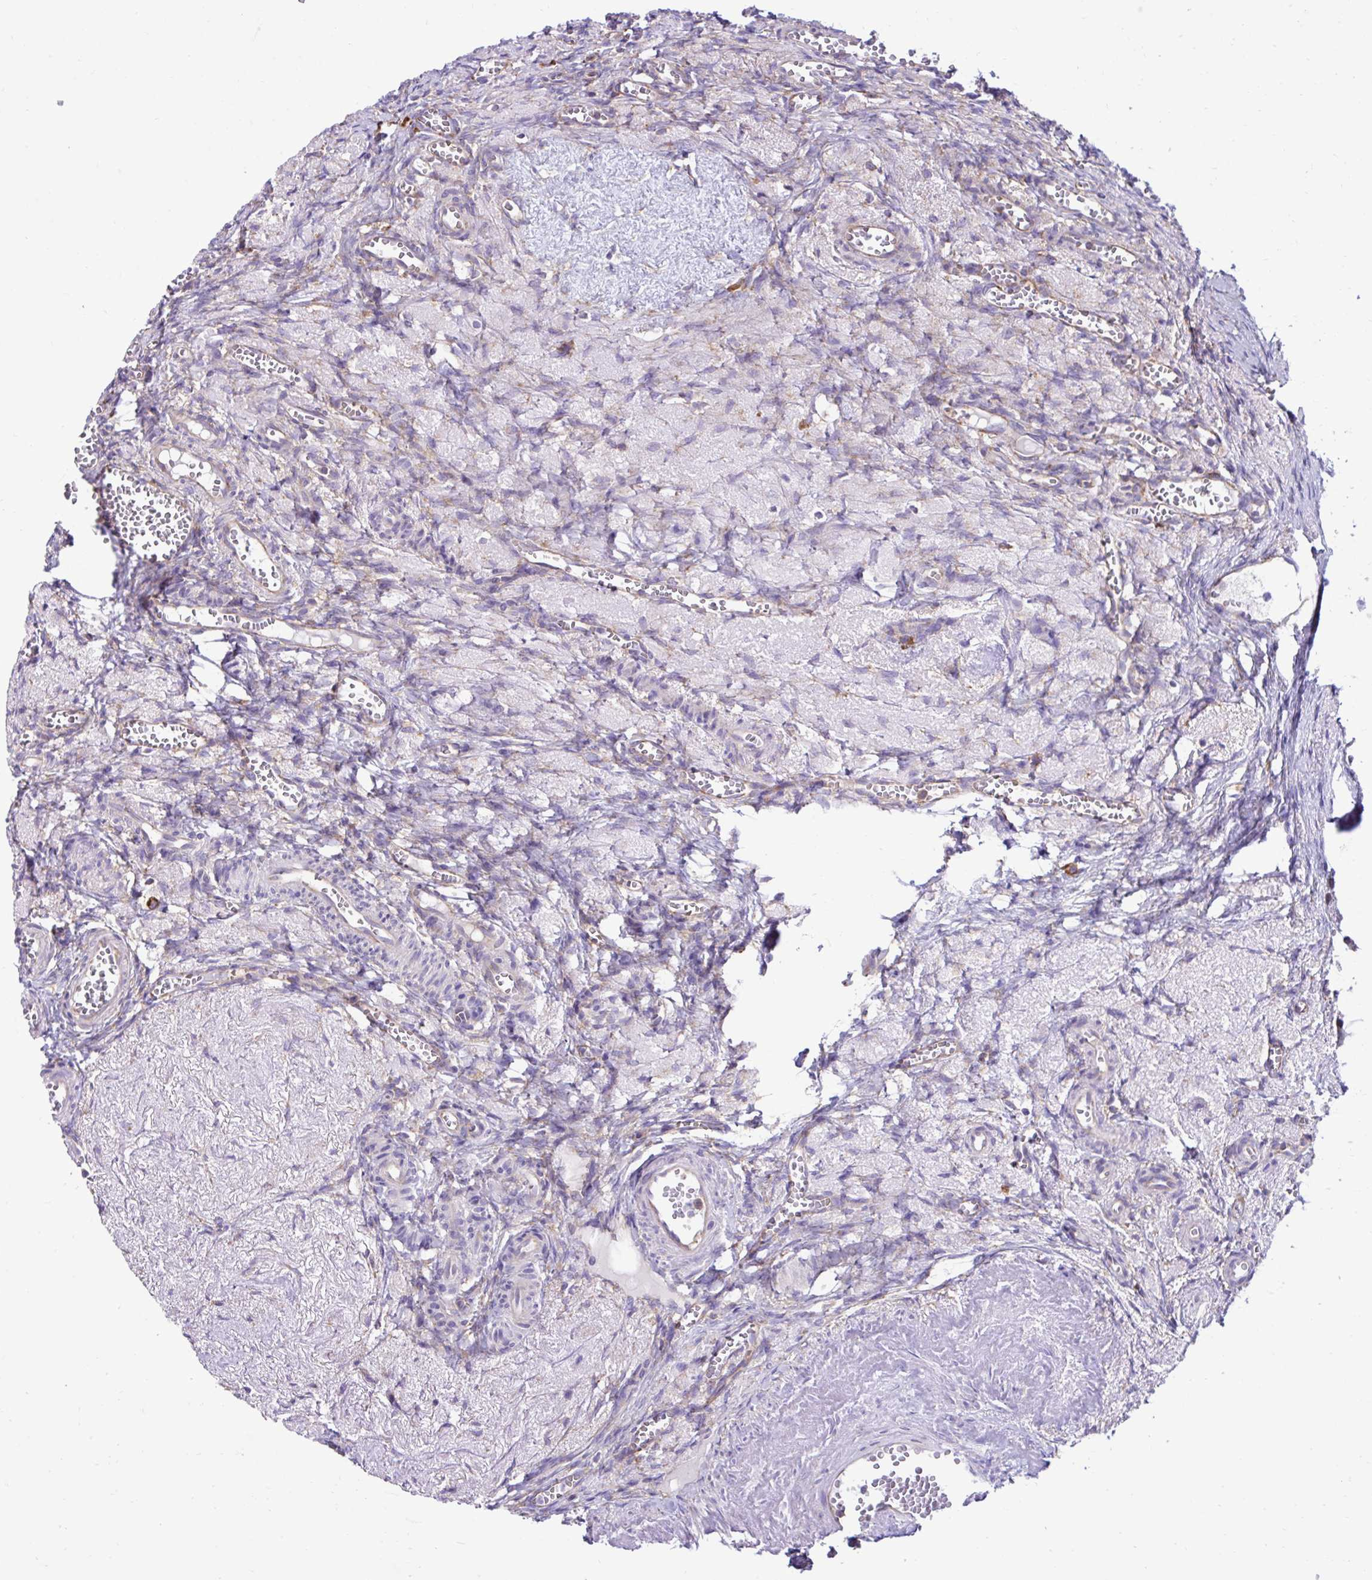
{"staining": {"intensity": "weak", "quantity": "25%-75%", "location": "cytoplasmic/membranous"}, "tissue": "ovary", "cell_type": "Ovarian stroma cells", "image_type": "normal", "snomed": [{"axis": "morphology", "description": "Normal tissue, NOS"}, {"axis": "topography", "description": "Ovary"}], "caption": "IHC staining of unremarkable ovary, which exhibits low levels of weak cytoplasmic/membranous positivity in approximately 25%-75% of ovarian stroma cells indicating weak cytoplasmic/membranous protein expression. The staining was performed using DAB (brown) for protein detection and nuclei were counterstained in hematoxylin (blue).", "gene": "RPL7", "patient": {"sex": "female", "age": 41}}